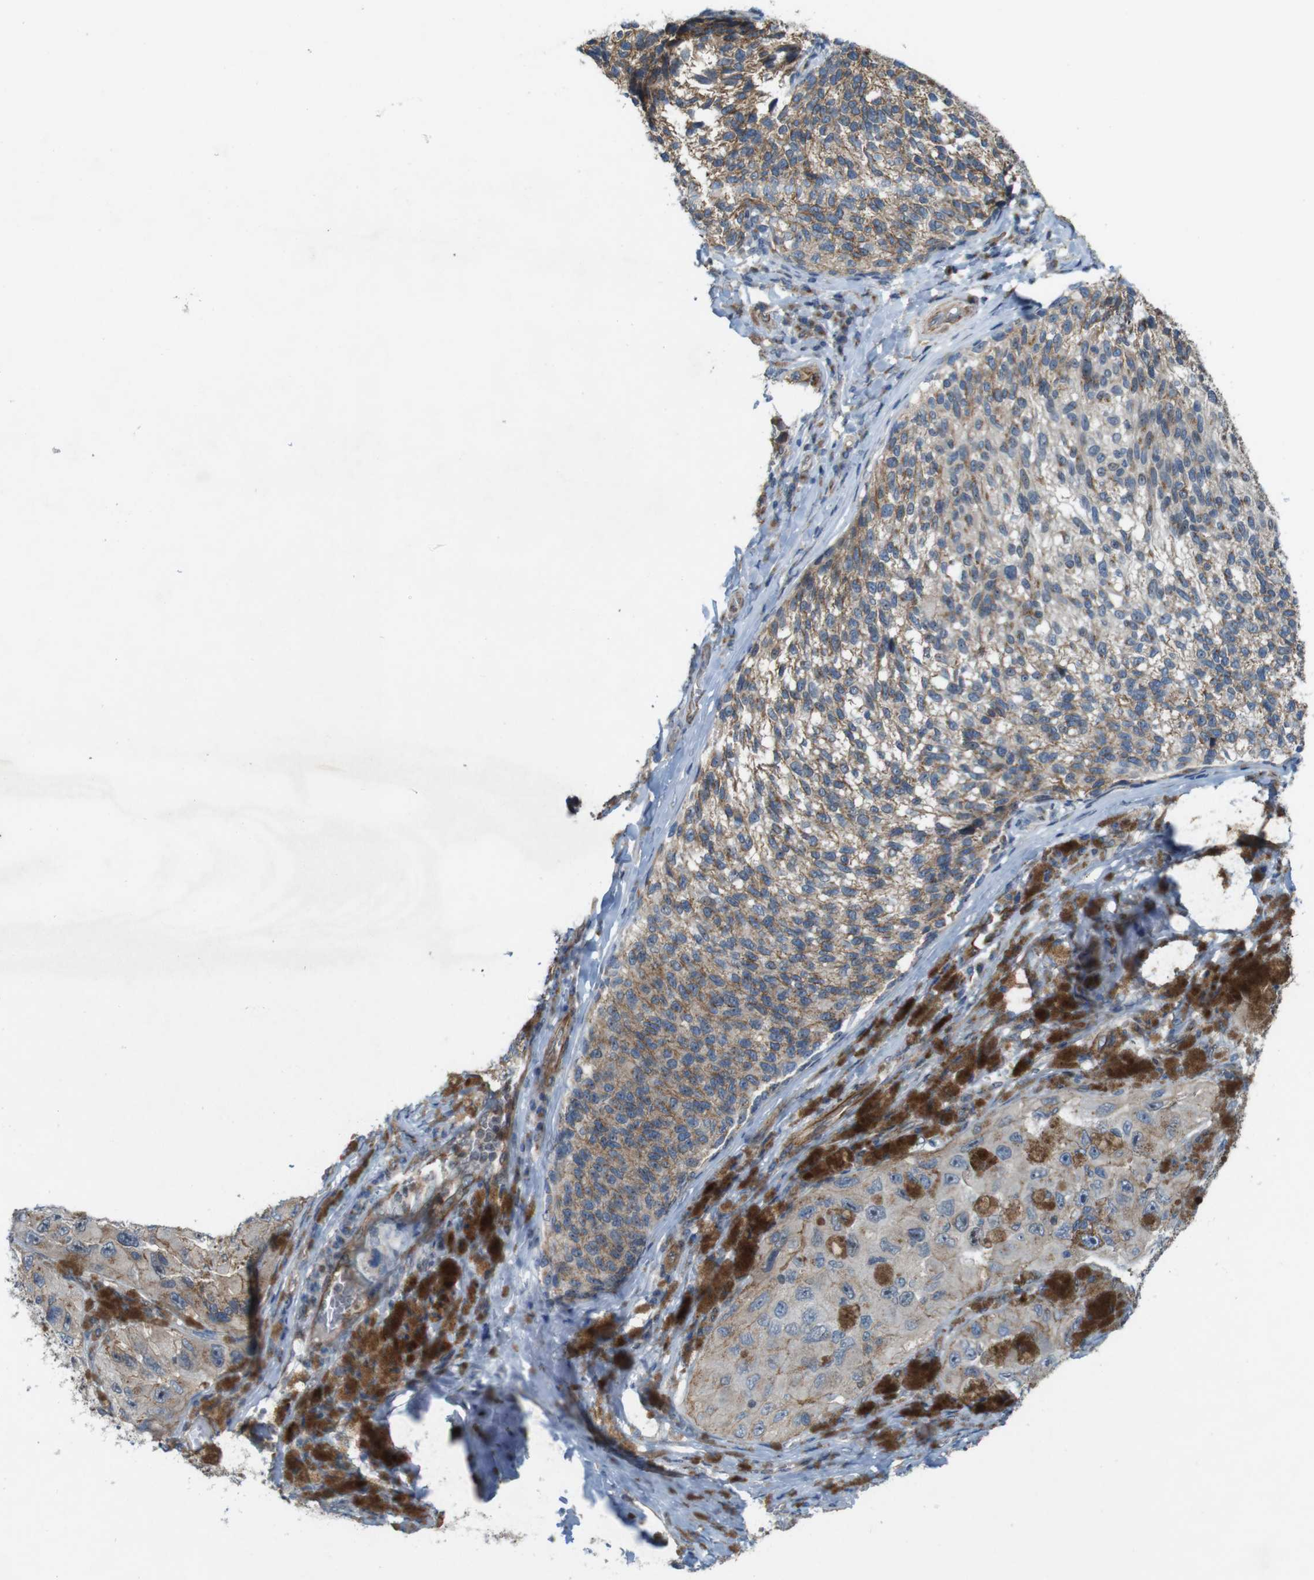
{"staining": {"intensity": "weak", "quantity": ">75%", "location": "cytoplasmic/membranous,nuclear"}, "tissue": "melanoma", "cell_type": "Tumor cells", "image_type": "cancer", "snomed": [{"axis": "morphology", "description": "Malignant melanoma, NOS"}, {"axis": "topography", "description": "Skin"}], "caption": "A brown stain highlights weak cytoplasmic/membranous and nuclear staining of a protein in human melanoma tumor cells.", "gene": "SKI", "patient": {"sex": "female", "age": 73}}